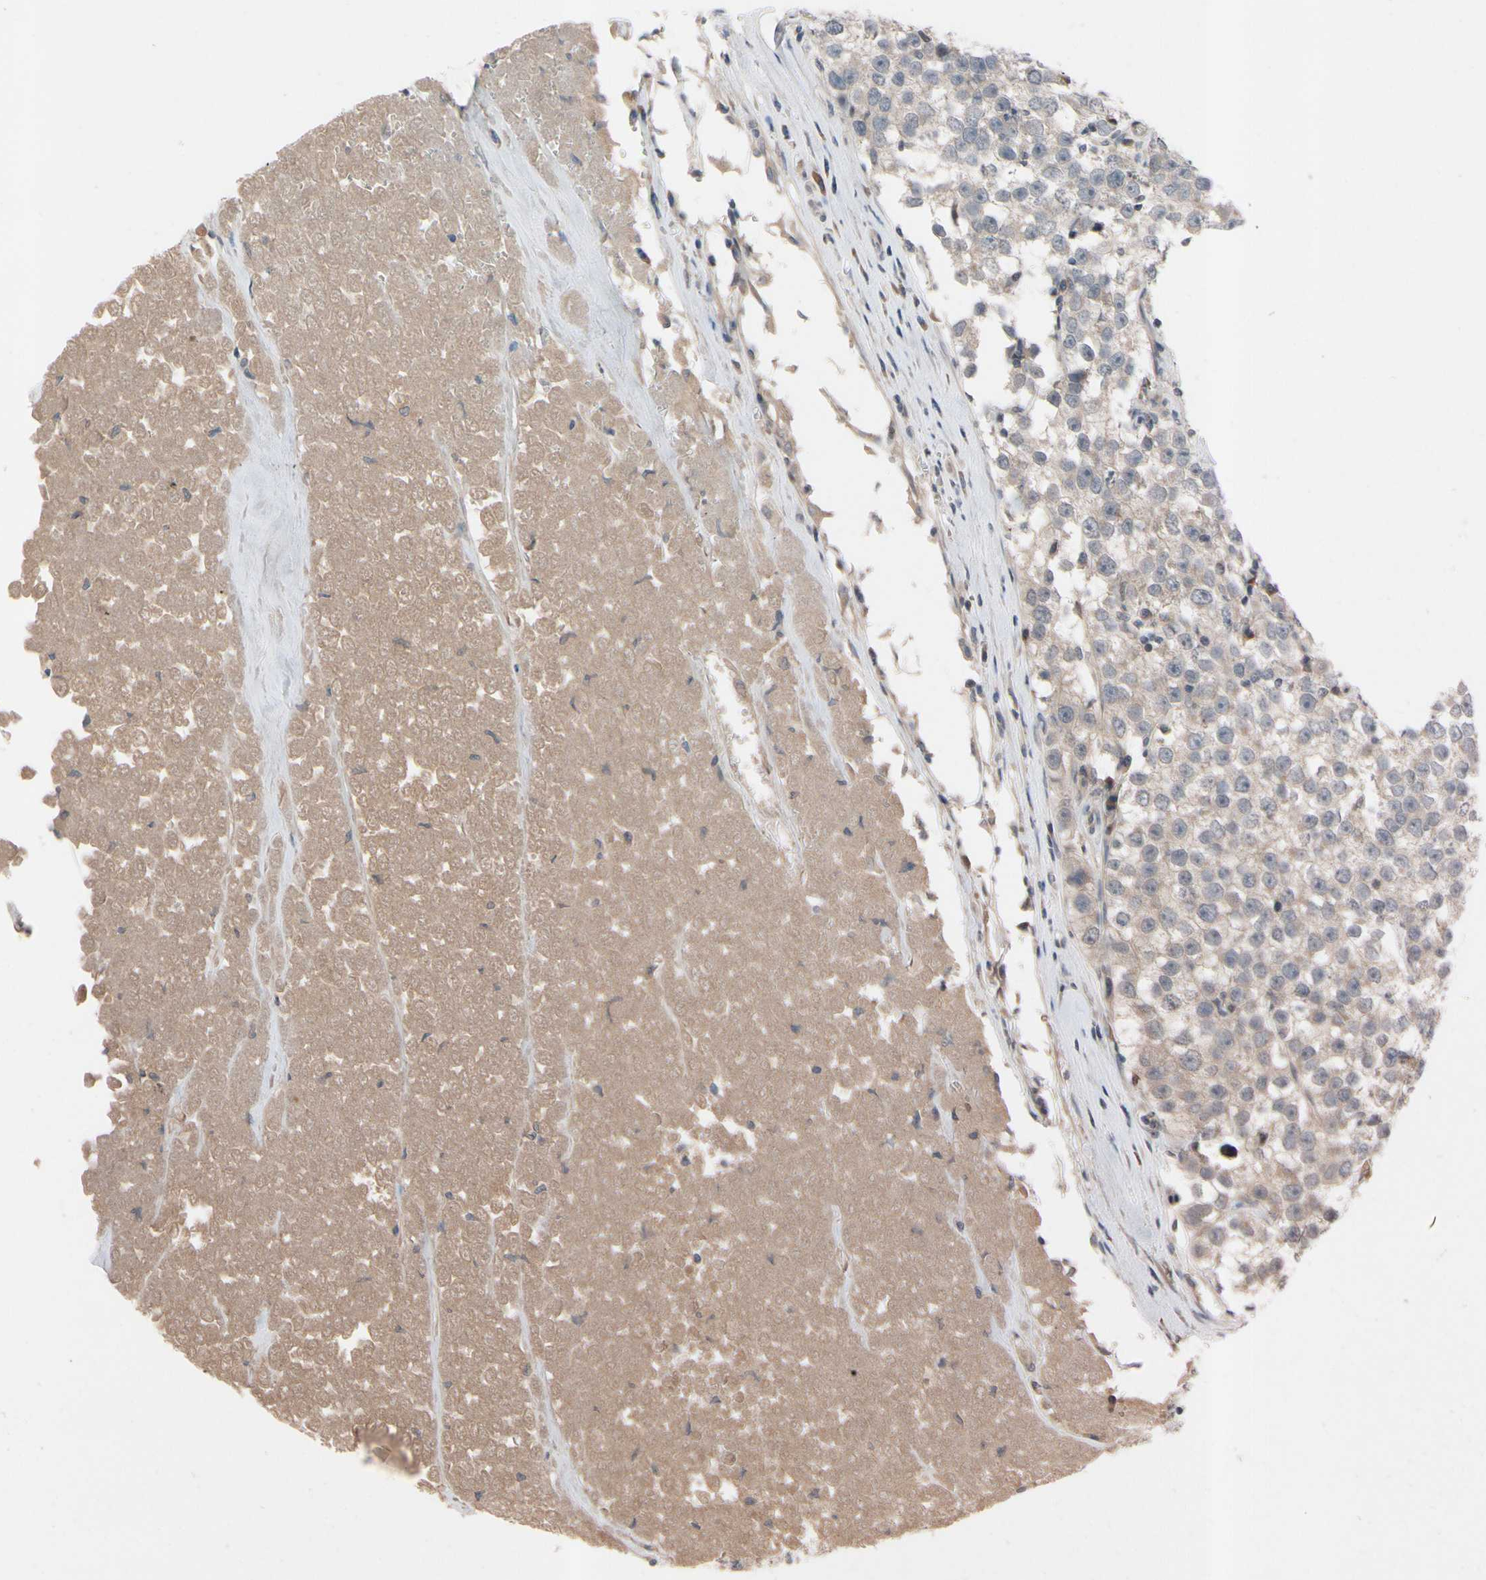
{"staining": {"intensity": "weak", "quantity": "25%-75%", "location": "cytoplasmic/membranous"}, "tissue": "testis cancer", "cell_type": "Tumor cells", "image_type": "cancer", "snomed": [{"axis": "morphology", "description": "Seminoma, NOS"}, {"axis": "morphology", "description": "Carcinoma, Embryonal, NOS"}, {"axis": "topography", "description": "Testis"}], "caption": "A brown stain highlights weak cytoplasmic/membranous staining of a protein in human testis cancer (seminoma) tumor cells.", "gene": "ICAM5", "patient": {"sex": "male", "age": 52}}